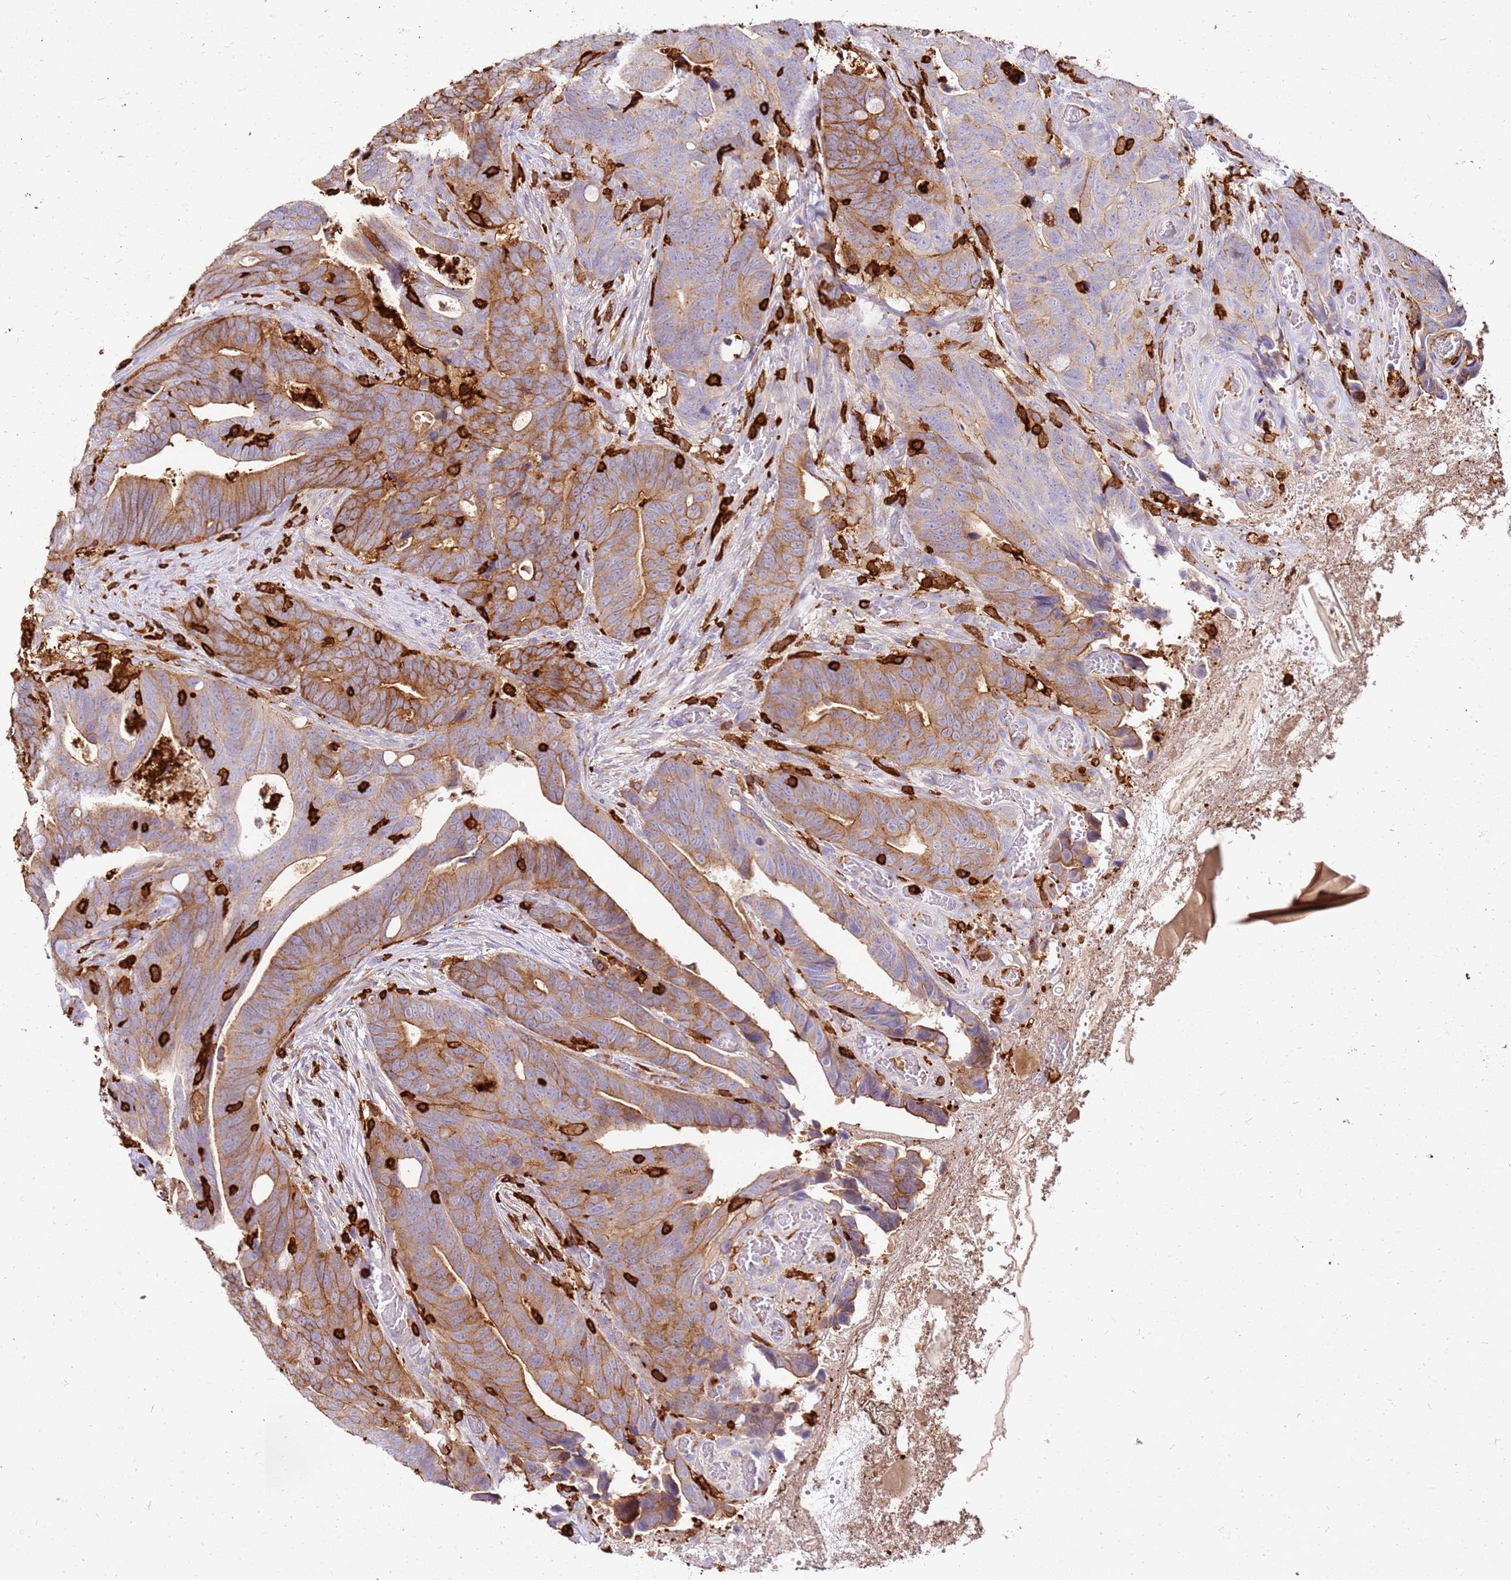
{"staining": {"intensity": "moderate", "quantity": ">75%", "location": "cytoplasmic/membranous"}, "tissue": "colorectal cancer", "cell_type": "Tumor cells", "image_type": "cancer", "snomed": [{"axis": "morphology", "description": "Adenocarcinoma, NOS"}, {"axis": "topography", "description": "Colon"}], "caption": "Immunohistochemistry histopathology image of human colorectal adenocarcinoma stained for a protein (brown), which reveals medium levels of moderate cytoplasmic/membranous staining in approximately >75% of tumor cells.", "gene": "CORO1A", "patient": {"sex": "female", "age": 82}}